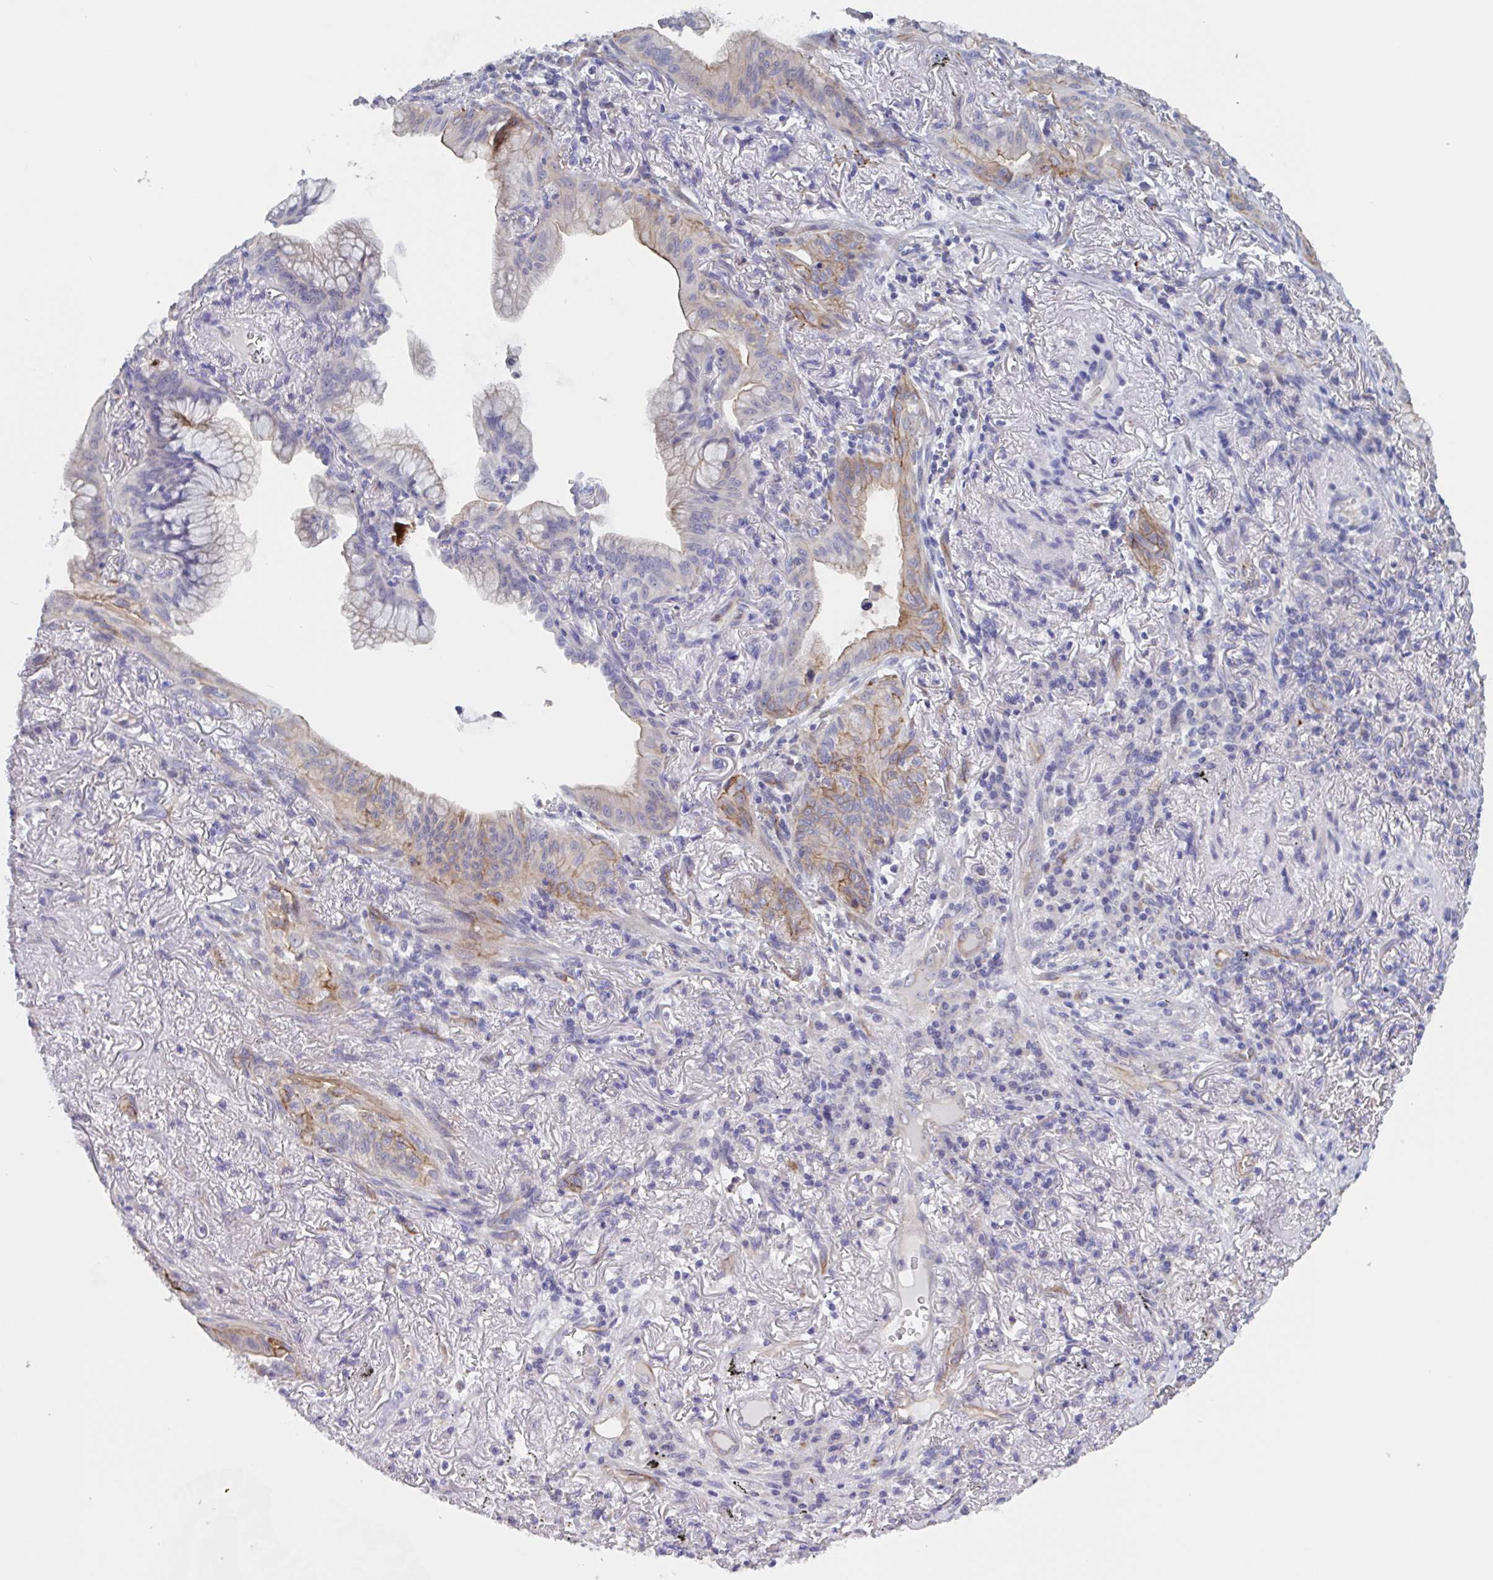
{"staining": {"intensity": "moderate", "quantity": "25%-75%", "location": "cytoplasmic/membranous"}, "tissue": "lung cancer", "cell_type": "Tumor cells", "image_type": "cancer", "snomed": [{"axis": "morphology", "description": "Adenocarcinoma, NOS"}, {"axis": "topography", "description": "Lung"}], "caption": "High-magnification brightfield microscopy of adenocarcinoma (lung) stained with DAB (3,3'-diaminobenzidine) (brown) and counterstained with hematoxylin (blue). tumor cells exhibit moderate cytoplasmic/membranous expression is present in approximately25%-75% of cells.", "gene": "ST14", "patient": {"sex": "male", "age": 77}}